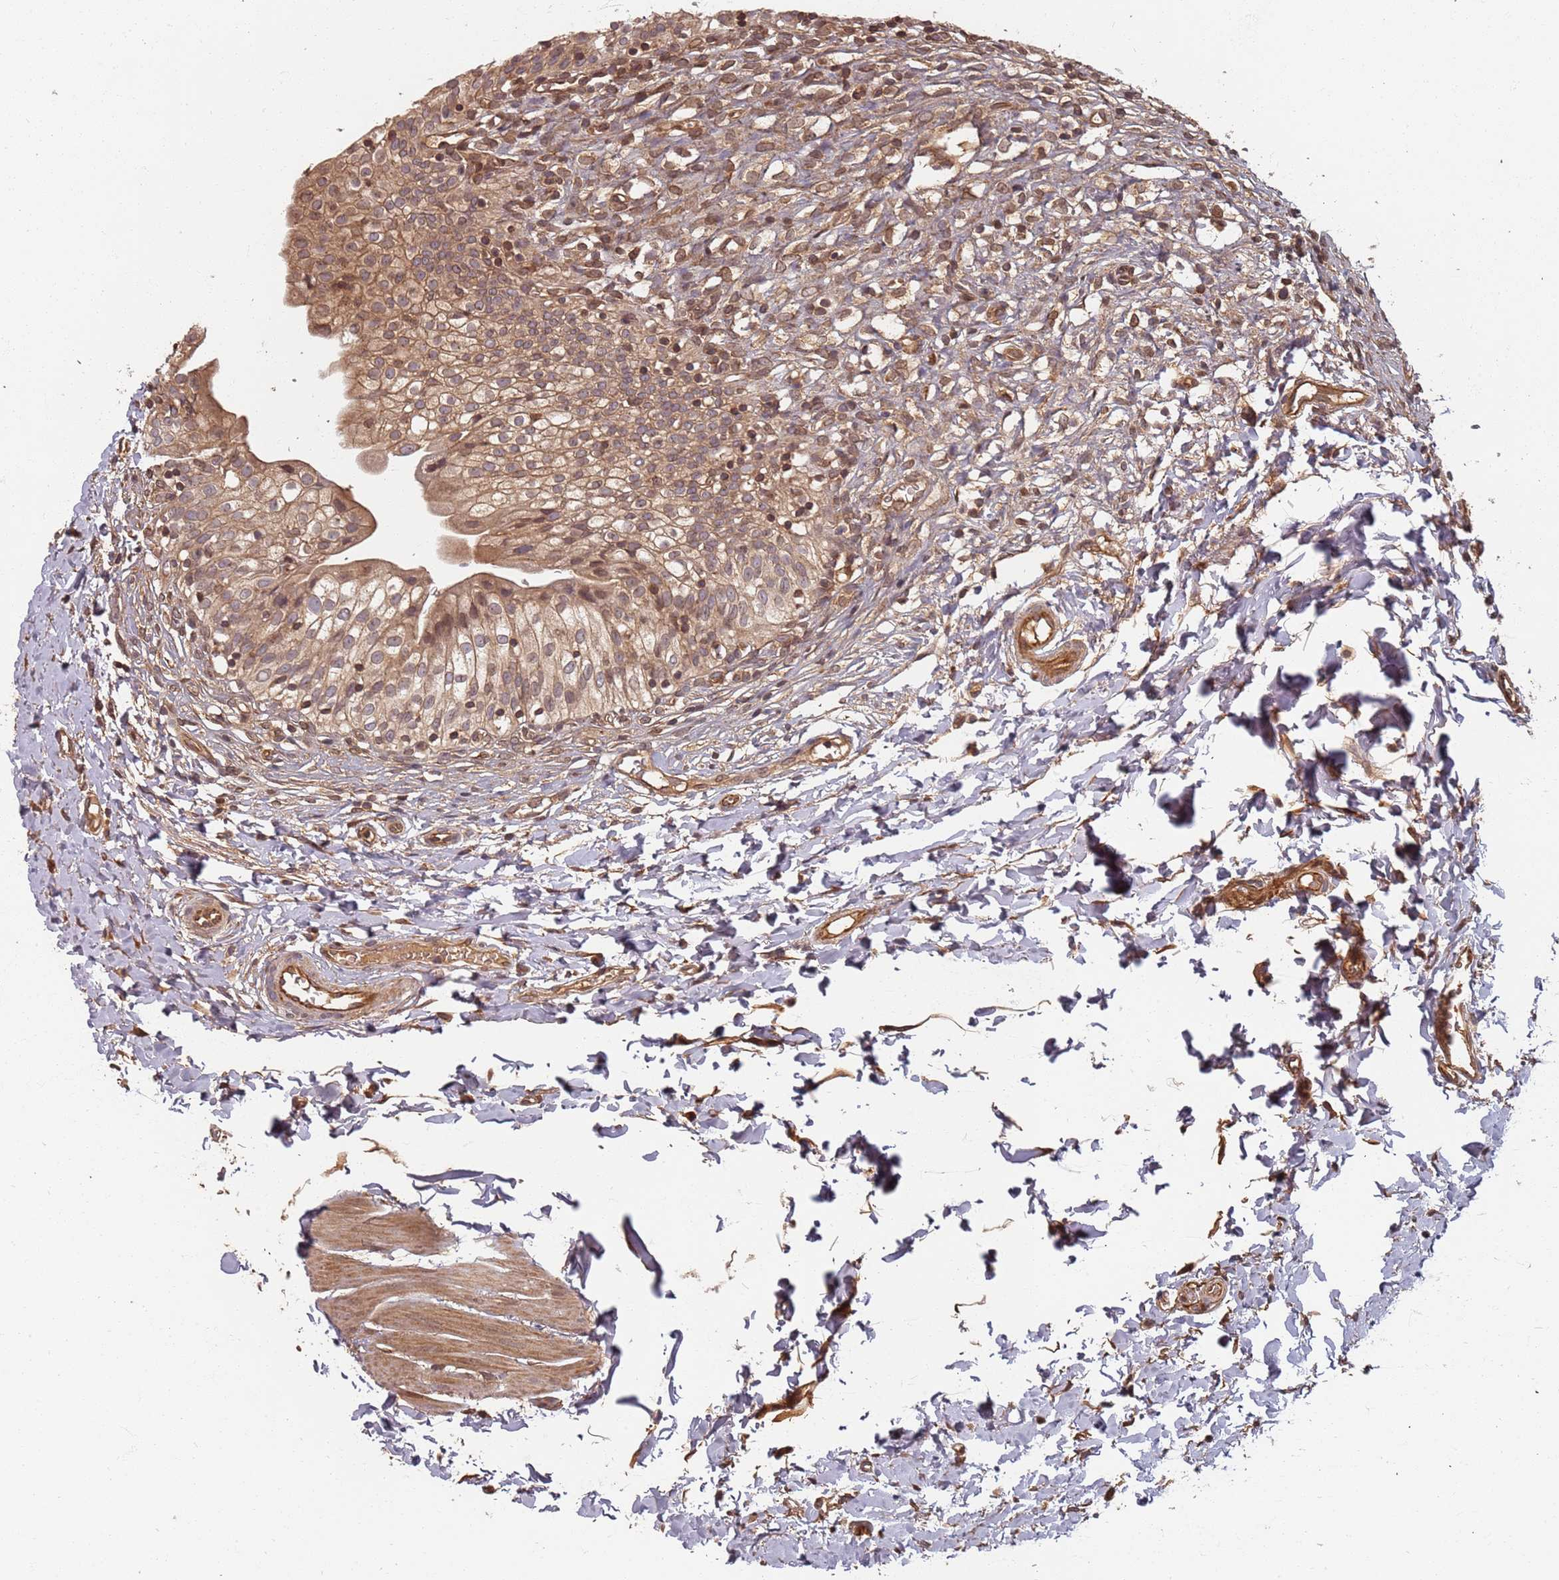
{"staining": {"intensity": "moderate", "quantity": ">75%", "location": "cytoplasmic/membranous"}, "tissue": "urinary bladder", "cell_type": "Urothelial cells", "image_type": "normal", "snomed": [{"axis": "morphology", "description": "Normal tissue, NOS"}, {"axis": "topography", "description": "Urinary bladder"}], "caption": "A brown stain labels moderate cytoplasmic/membranous expression of a protein in urothelial cells of unremarkable human urinary bladder.", "gene": "SDCCAG8", "patient": {"sex": "male", "age": 55}}